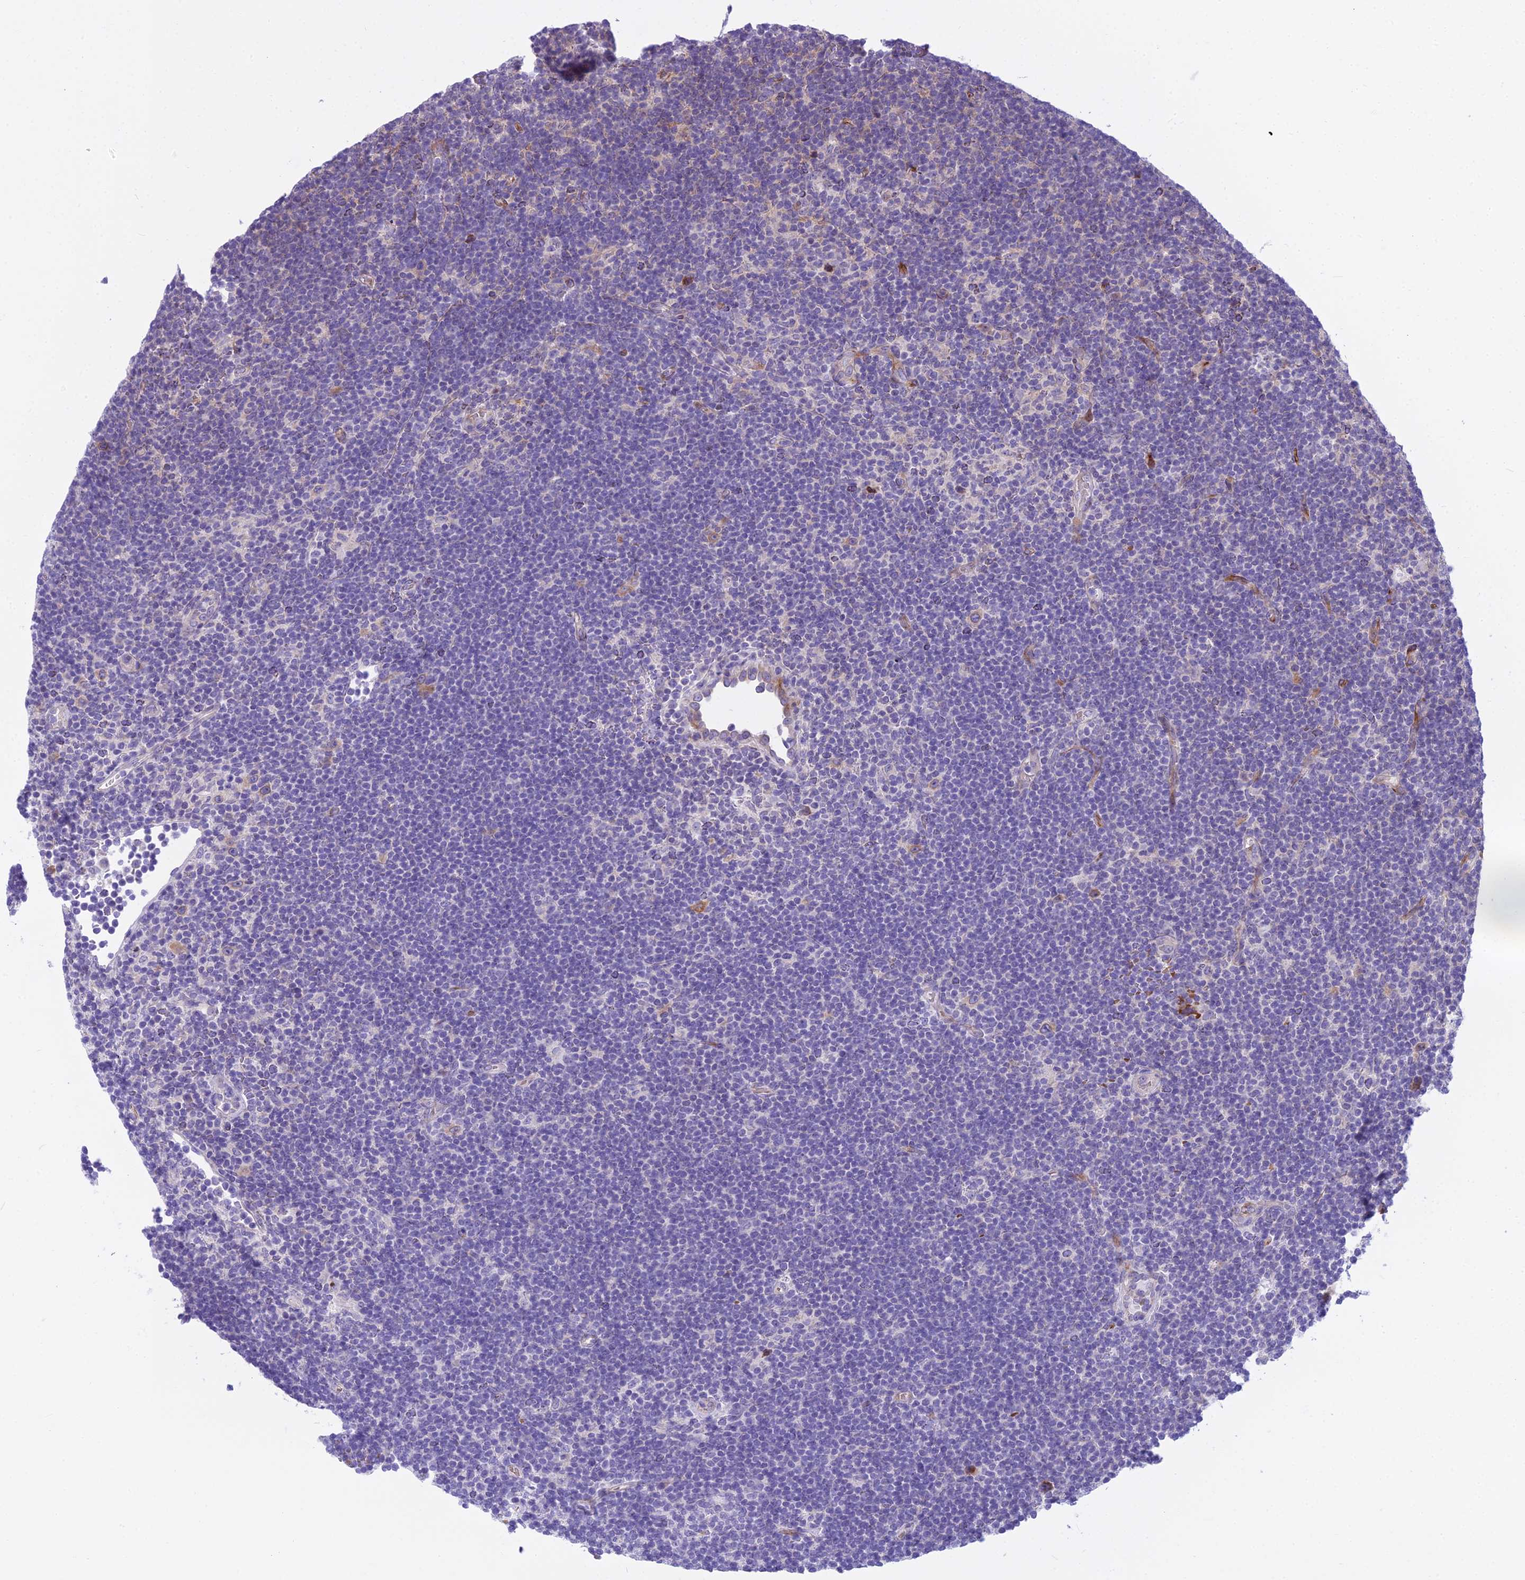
{"staining": {"intensity": "negative", "quantity": "none", "location": "none"}, "tissue": "lymphoma", "cell_type": "Tumor cells", "image_type": "cancer", "snomed": [{"axis": "morphology", "description": "Hodgkin's disease, NOS"}, {"axis": "topography", "description": "Lymph node"}], "caption": "The IHC histopathology image has no significant staining in tumor cells of lymphoma tissue.", "gene": "PCDHB14", "patient": {"sex": "female", "age": 57}}